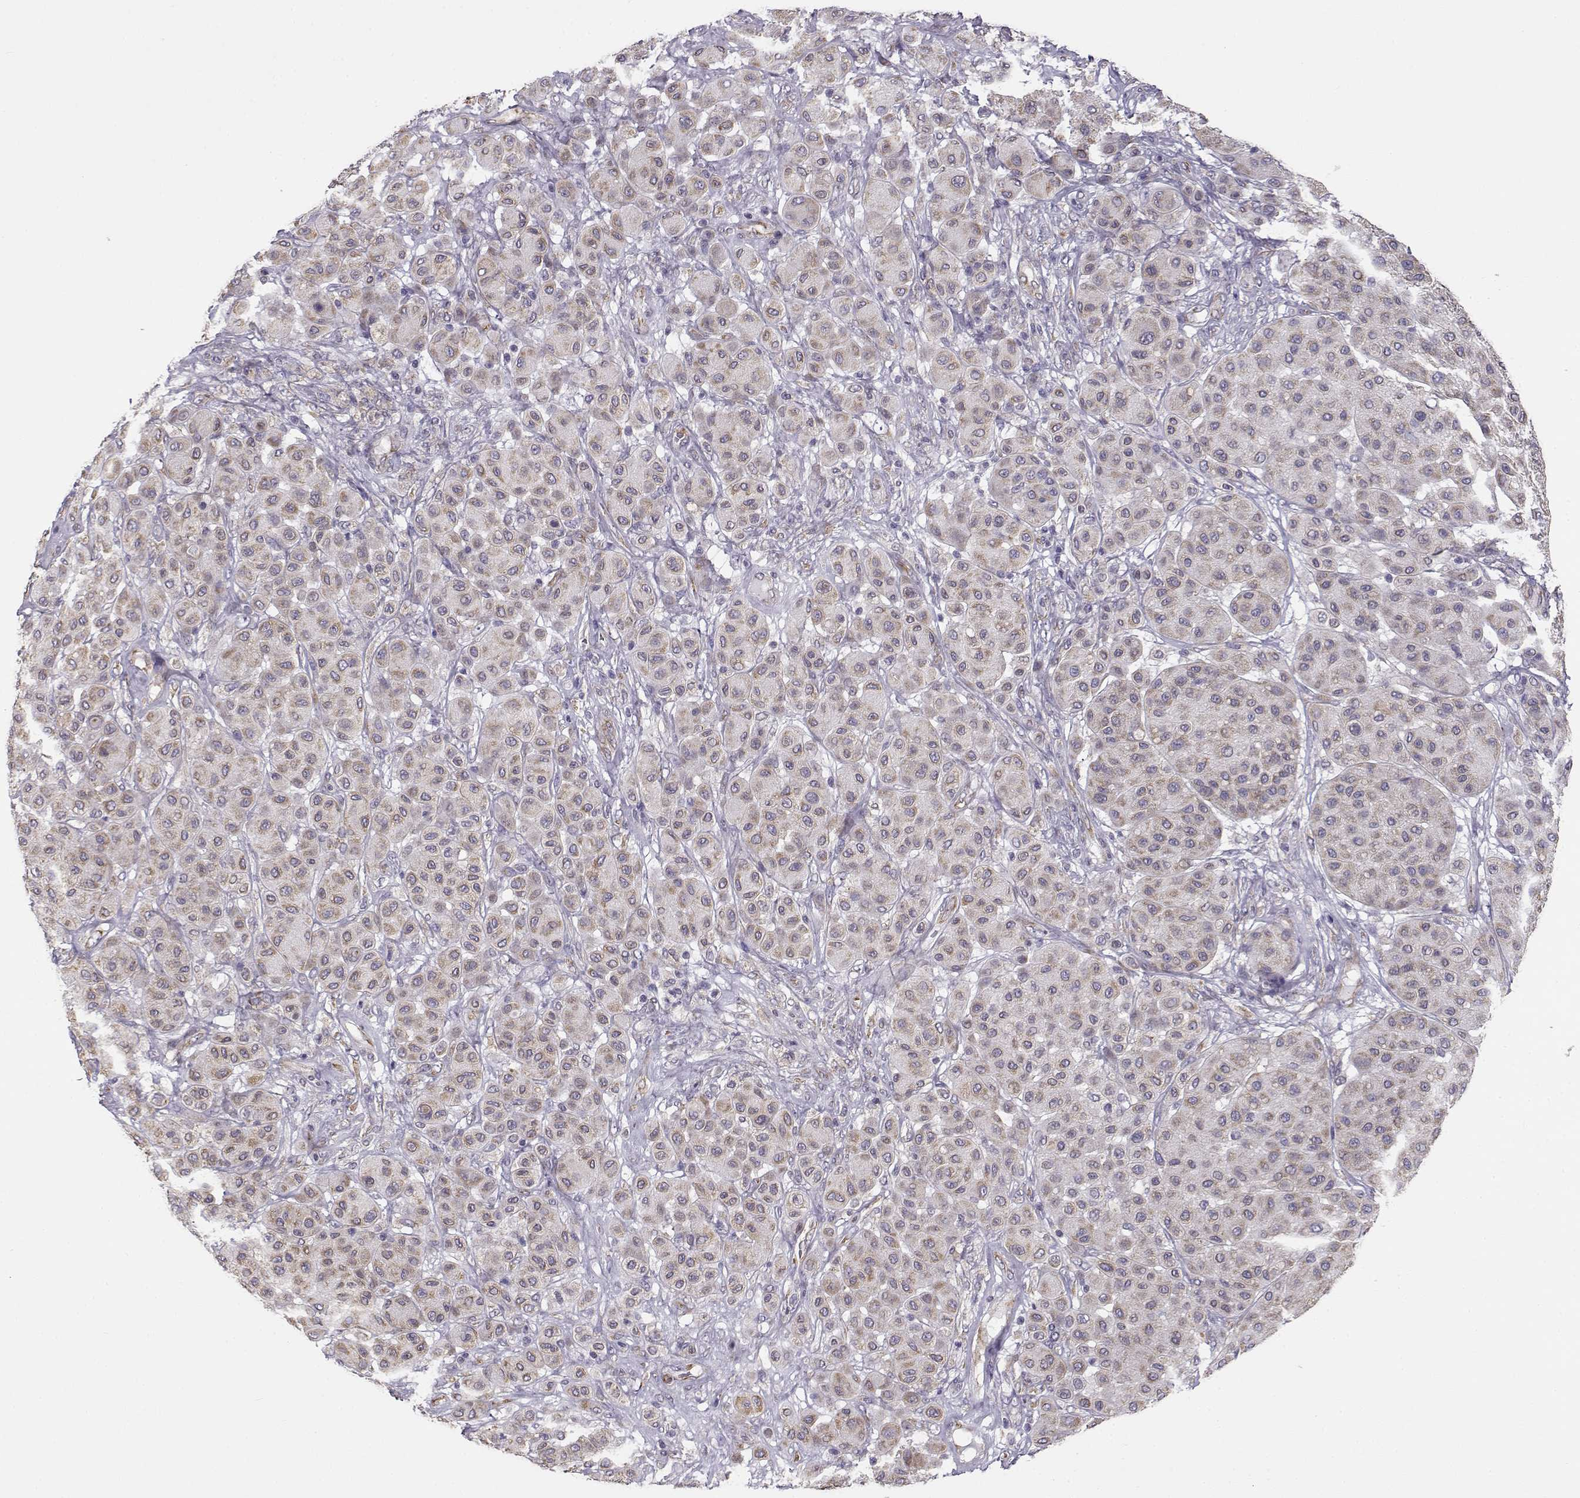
{"staining": {"intensity": "weak", "quantity": ">75%", "location": "cytoplasmic/membranous"}, "tissue": "melanoma", "cell_type": "Tumor cells", "image_type": "cancer", "snomed": [{"axis": "morphology", "description": "Malignant melanoma, Metastatic site"}, {"axis": "topography", "description": "Smooth muscle"}], "caption": "Protein expression analysis of human malignant melanoma (metastatic site) reveals weak cytoplasmic/membranous expression in approximately >75% of tumor cells. (DAB = brown stain, brightfield microscopy at high magnification).", "gene": "BEND6", "patient": {"sex": "male", "age": 41}}